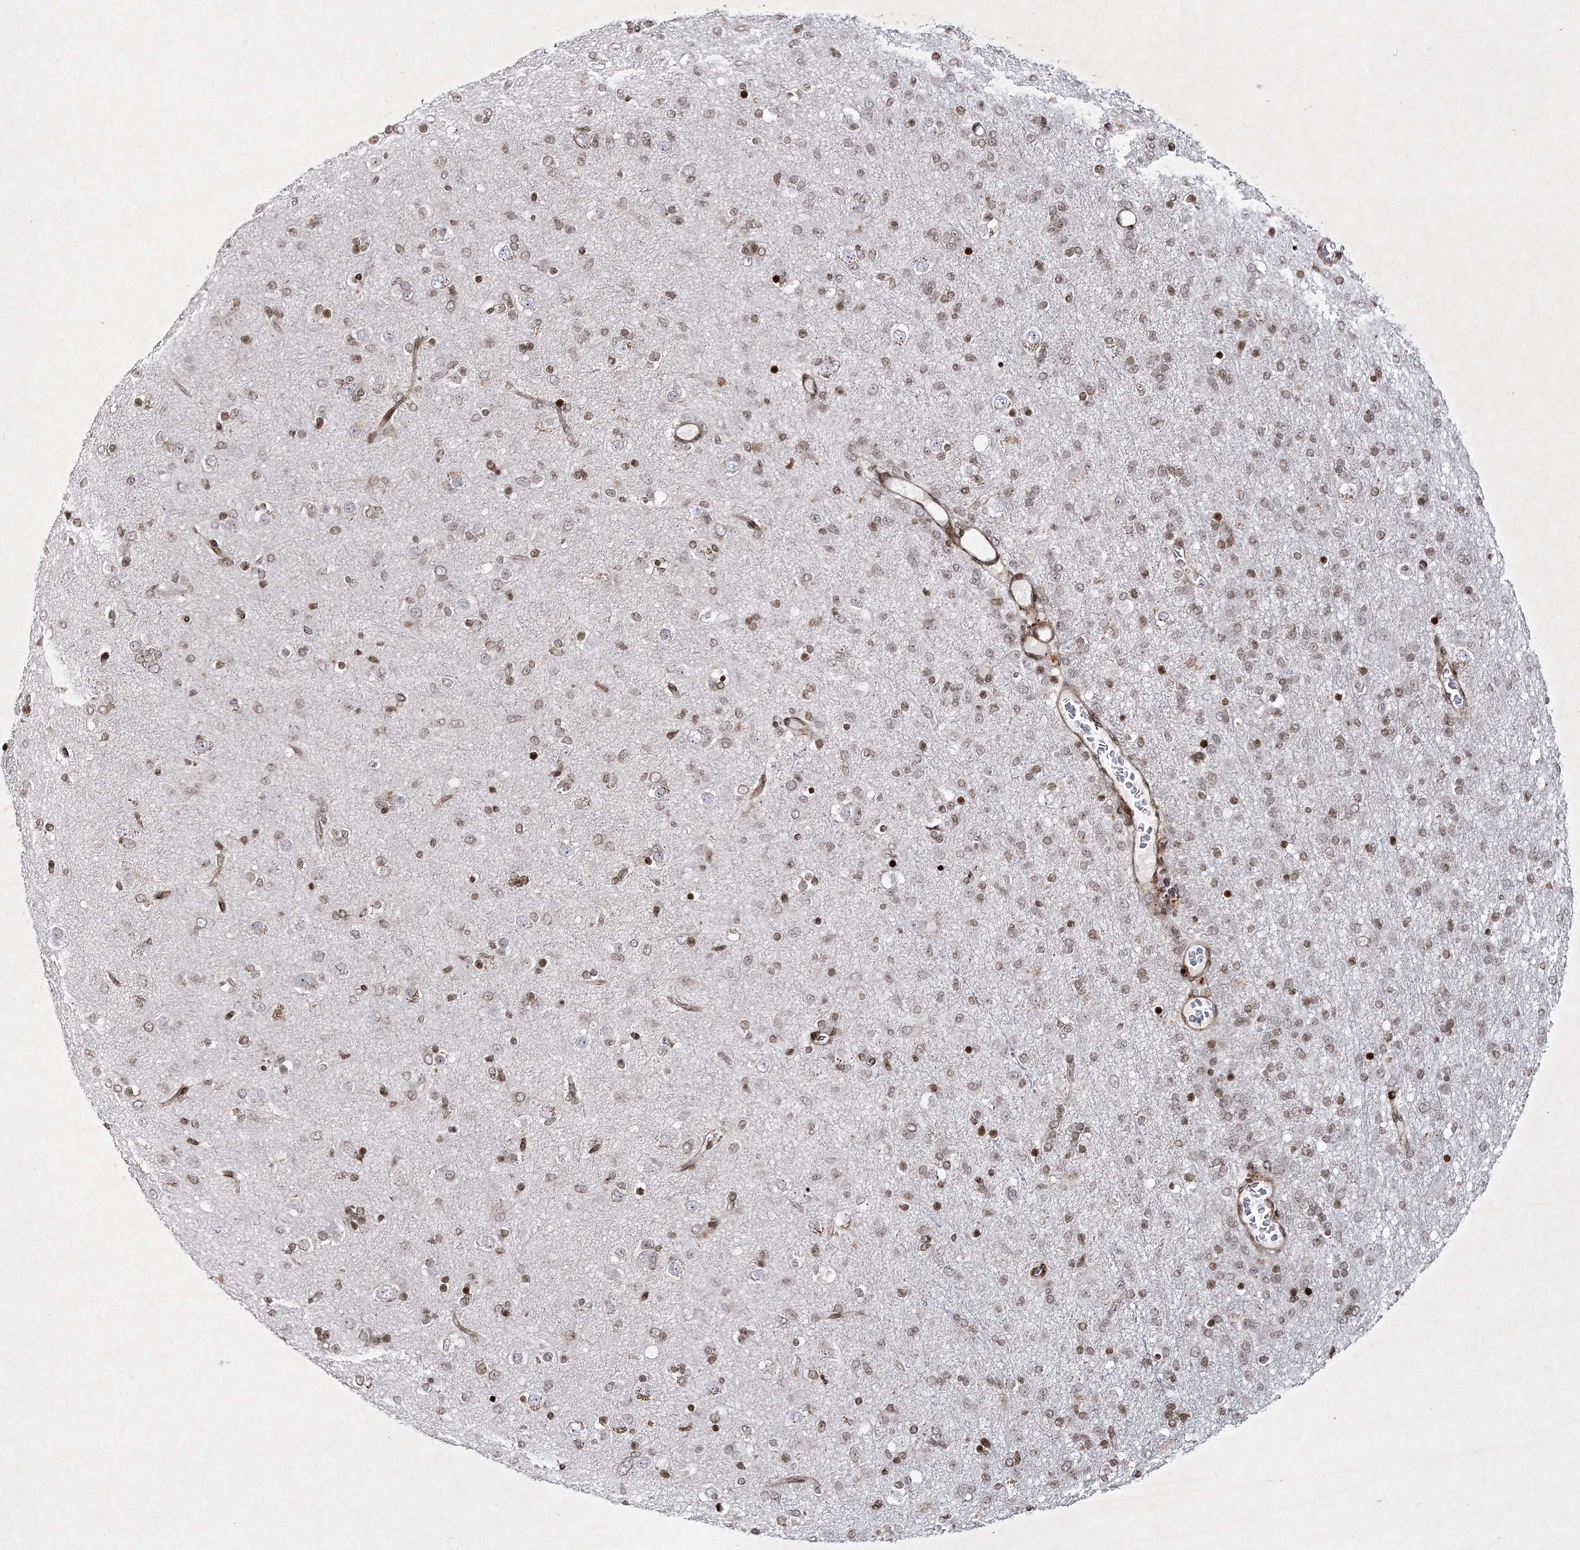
{"staining": {"intensity": "moderate", "quantity": "25%-75%", "location": "nuclear"}, "tissue": "glioma", "cell_type": "Tumor cells", "image_type": "cancer", "snomed": [{"axis": "morphology", "description": "Glioma, malignant, Low grade"}, {"axis": "topography", "description": "Brain"}], "caption": "The immunohistochemical stain labels moderate nuclear positivity in tumor cells of glioma tissue.", "gene": "SMIM29", "patient": {"sex": "male", "age": 65}}